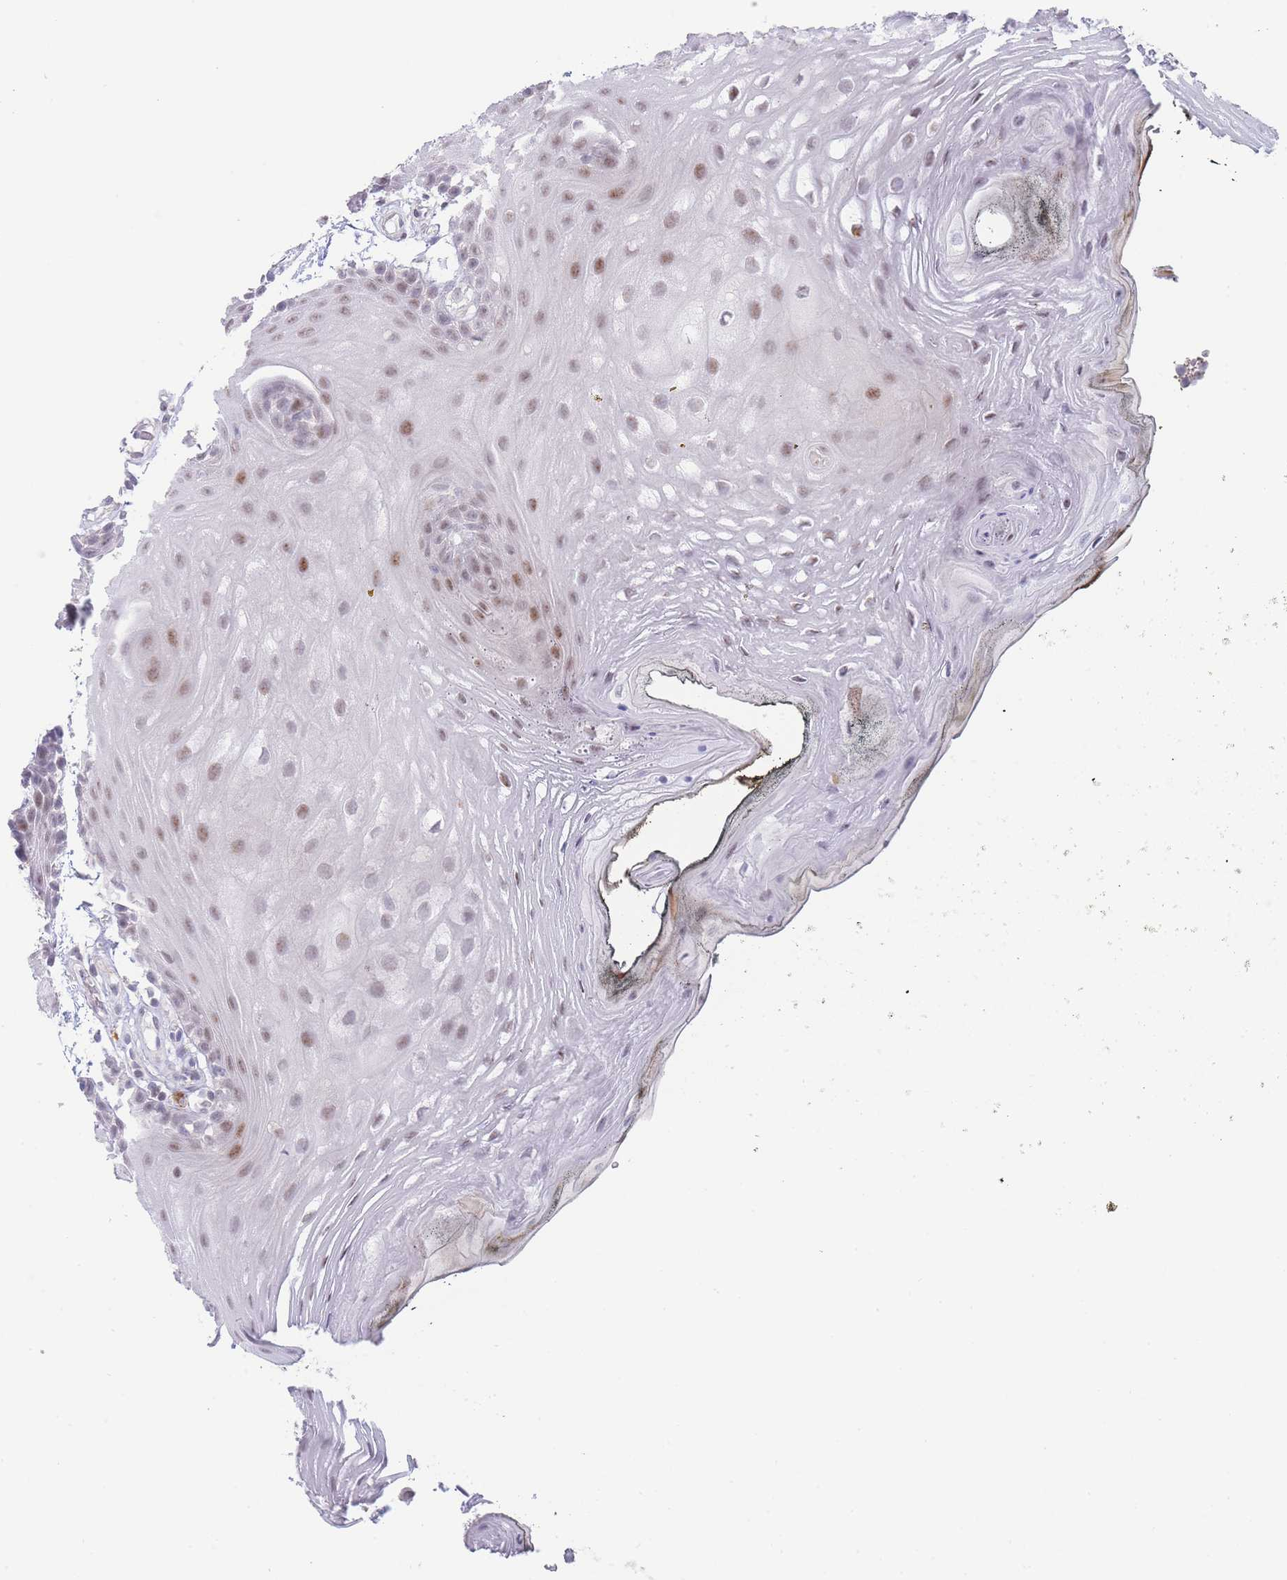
{"staining": {"intensity": "moderate", "quantity": "<25%", "location": "nuclear"}, "tissue": "oral mucosa", "cell_type": "Squamous epithelial cells", "image_type": "normal", "snomed": [{"axis": "morphology", "description": "Normal tissue, NOS"}, {"axis": "topography", "description": "Oral tissue"}, {"axis": "topography", "description": "Tounge, NOS"}], "caption": "Immunohistochemistry (DAB) staining of unremarkable oral mucosa demonstrates moderate nuclear protein staining in approximately <25% of squamous epithelial cells. The staining is performed using DAB brown chromogen to label protein expression. The nuclei are counter-stained blue using hematoxylin.", "gene": "ASAP3", "patient": {"sex": "female", "age": 81}}